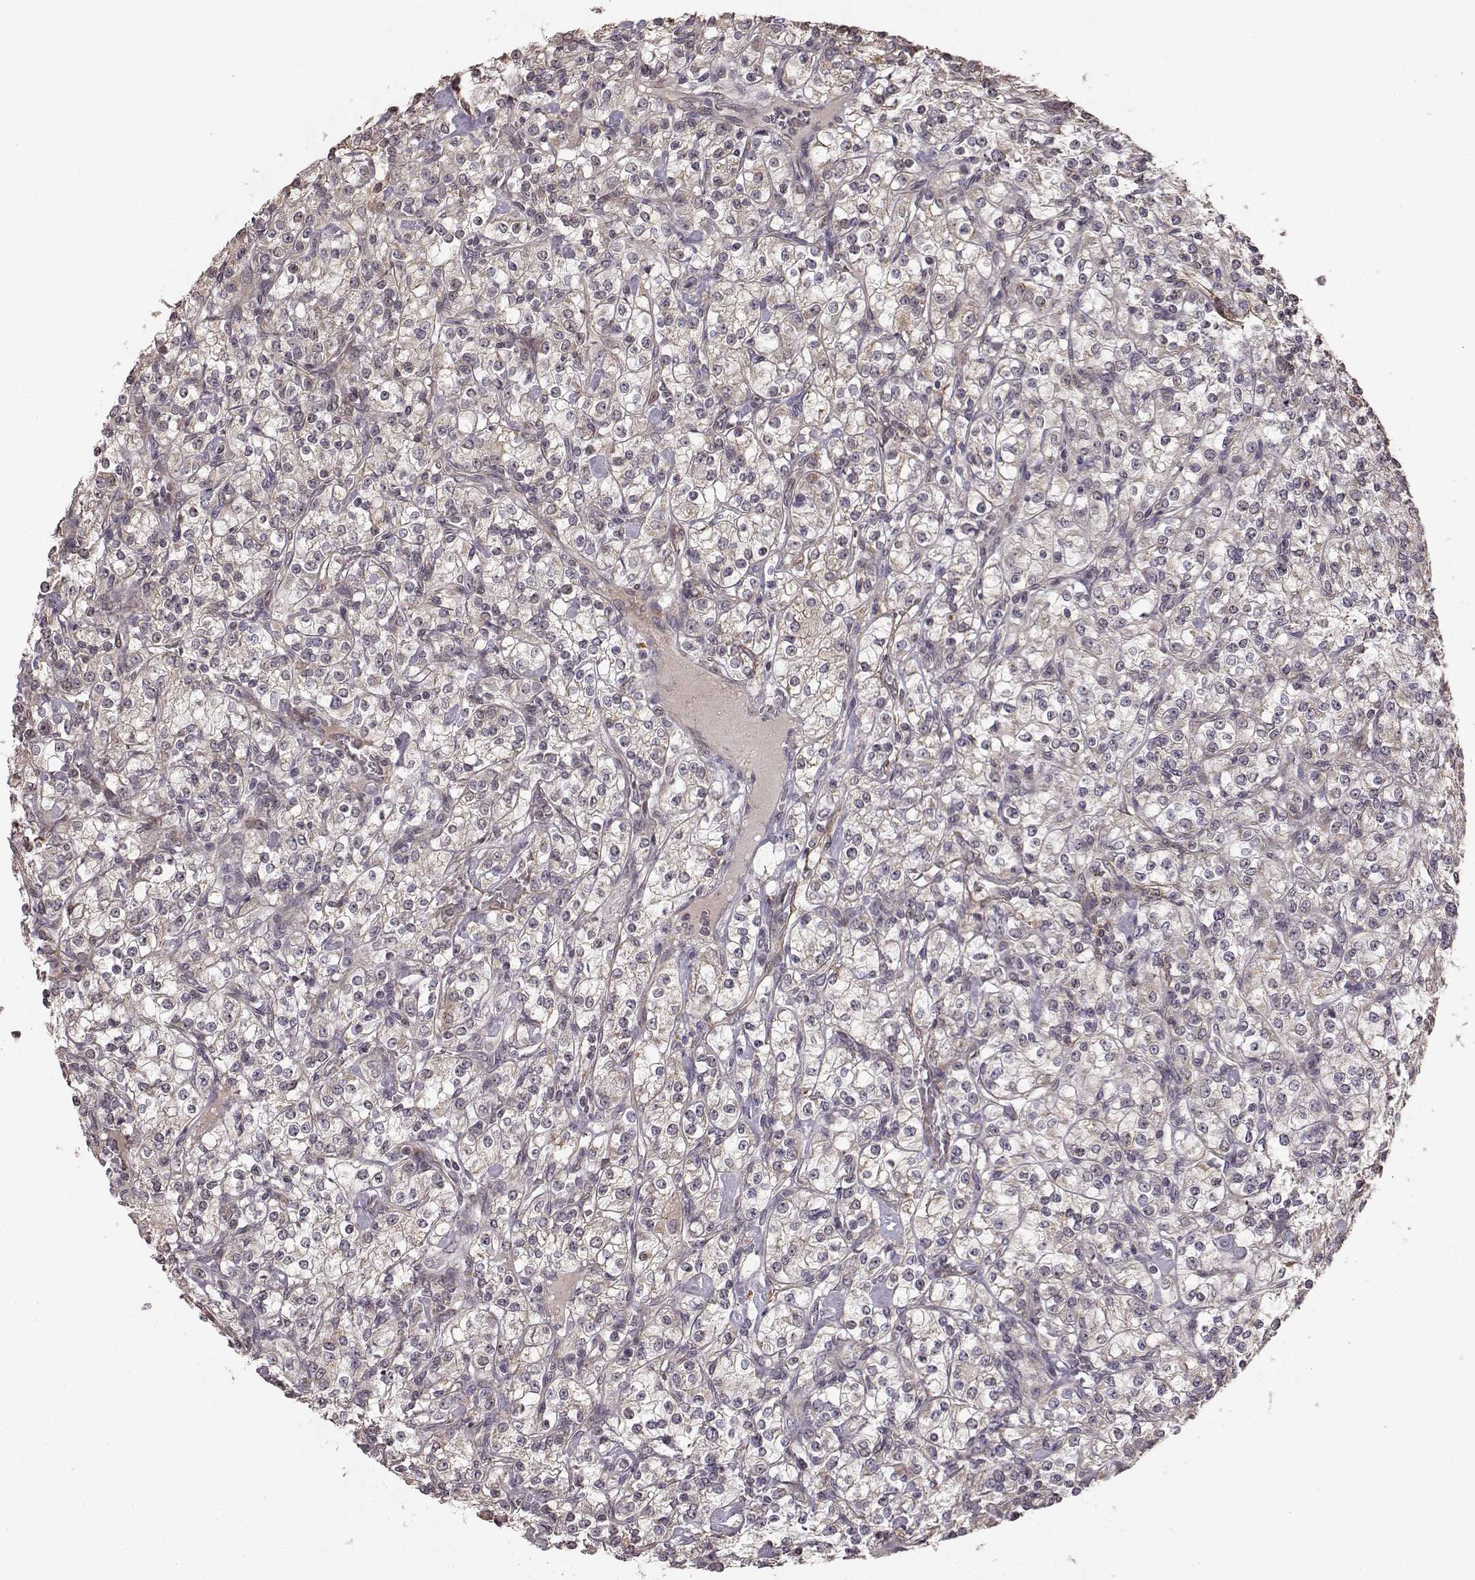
{"staining": {"intensity": "negative", "quantity": "none", "location": "none"}, "tissue": "renal cancer", "cell_type": "Tumor cells", "image_type": "cancer", "snomed": [{"axis": "morphology", "description": "Adenocarcinoma, NOS"}, {"axis": "topography", "description": "Kidney"}], "caption": "This is an IHC photomicrograph of human renal cancer (adenocarcinoma). There is no positivity in tumor cells.", "gene": "BACH2", "patient": {"sex": "male", "age": 77}}